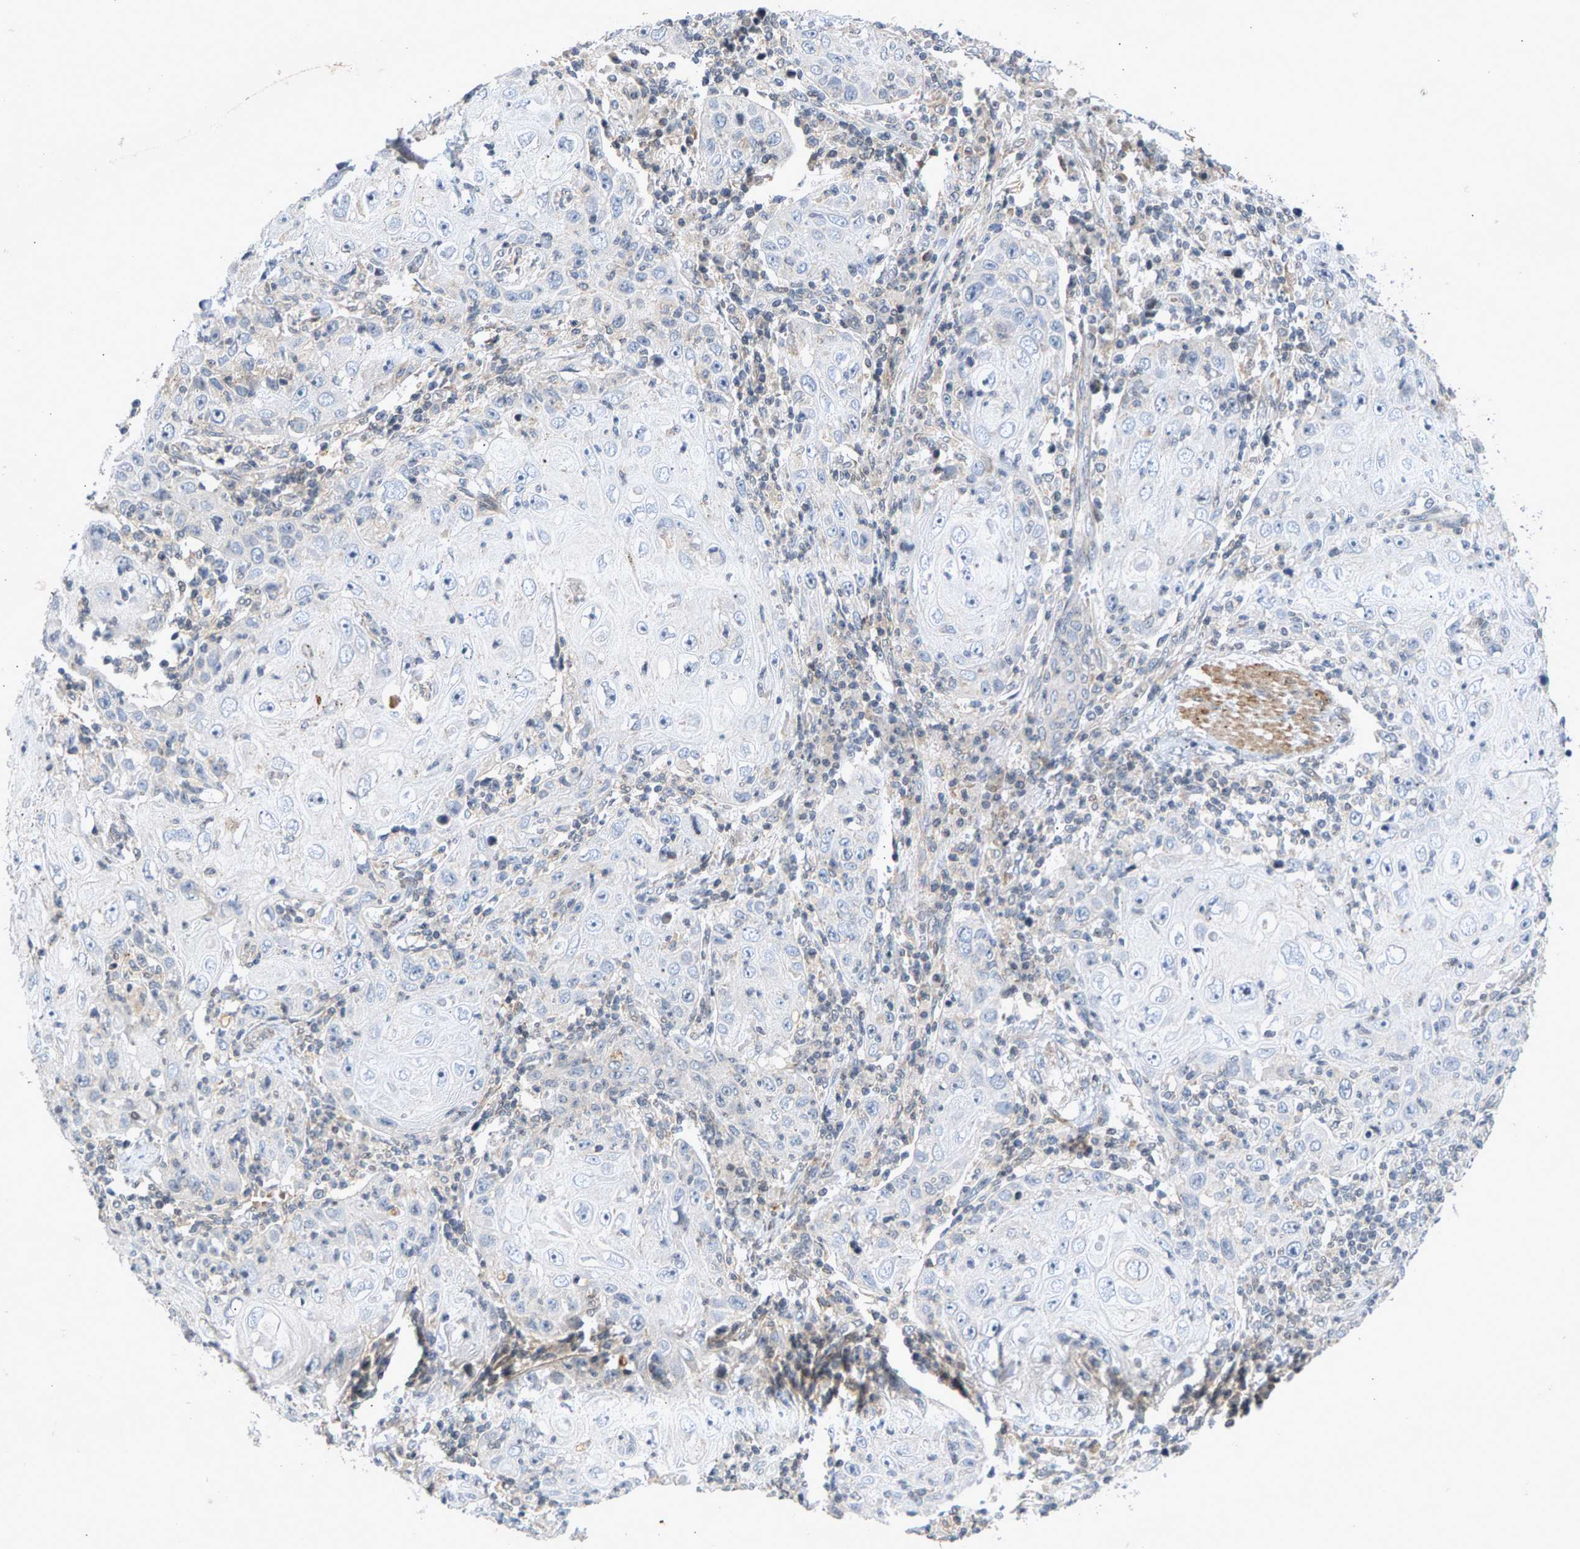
{"staining": {"intensity": "negative", "quantity": "none", "location": "none"}, "tissue": "skin cancer", "cell_type": "Tumor cells", "image_type": "cancer", "snomed": [{"axis": "morphology", "description": "Squamous cell carcinoma, NOS"}, {"axis": "topography", "description": "Skin"}], "caption": "Tumor cells are negative for protein expression in human skin cancer. The staining was performed using DAB to visualize the protein expression in brown, while the nuclei were stained in blue with hematoxylin (Magnification: 20x).", "gene": "ZPR1", "patient": {"sex": "female", "age": 88}}